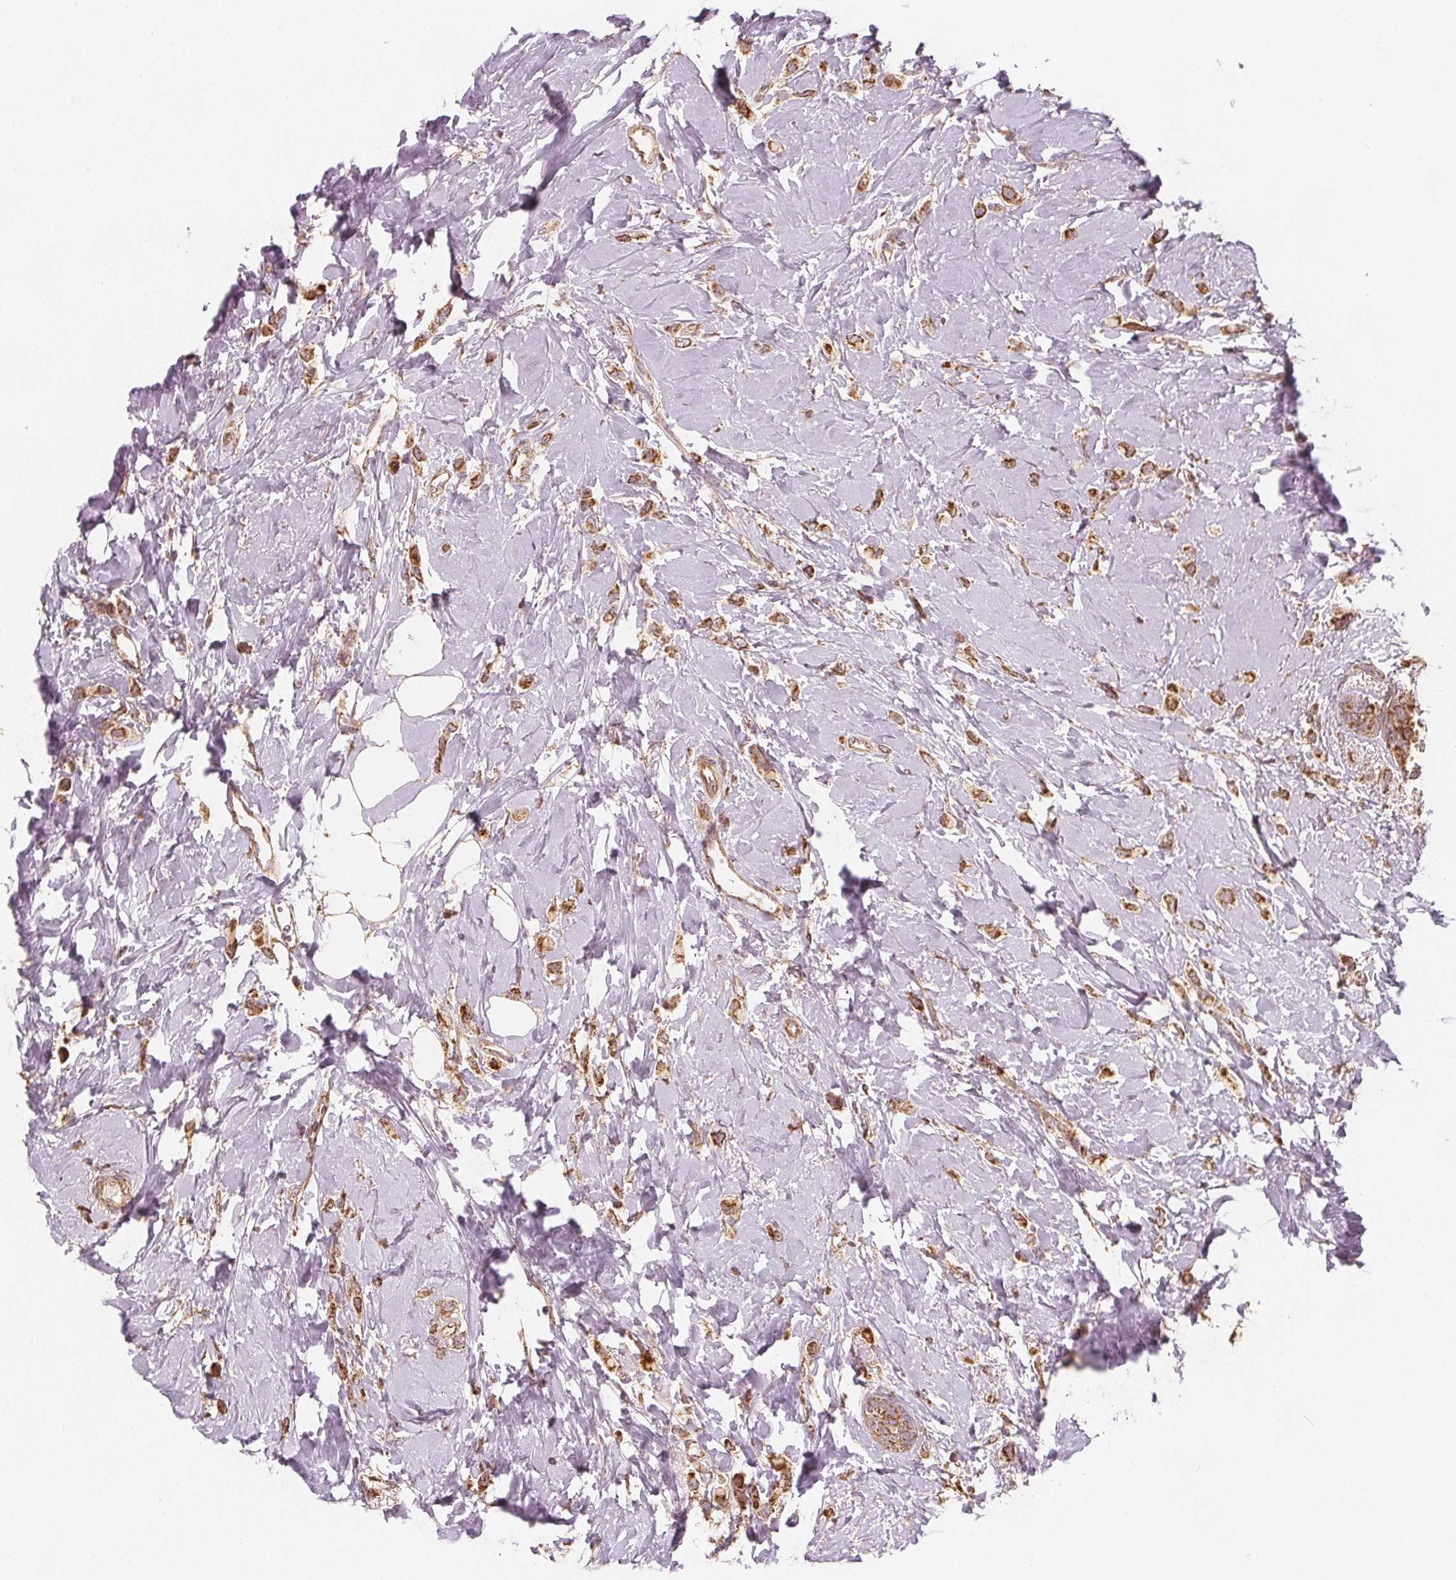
{"staining": {"intensity": "moderate", "quantity": ">75%", "location": "cytoplasmic/membranous"}, "tissue": "breast cancer", "cell_type": "Tumor cells", "image_type": "cancer", "snomed": [{"axis": "morphology", "description": "Lobular carcinoma"}, {"axis": "topography", "description": "Breast"}], "caption": "This is an image of immunohistochemistry (IHC) staining of breast cancer (lobular carcinoma), which shows moderate expression in the cytoplasmic/membranous of tumor cells.", "gene": "PEX26", "patient": {"sex": "female", "age": 66}}